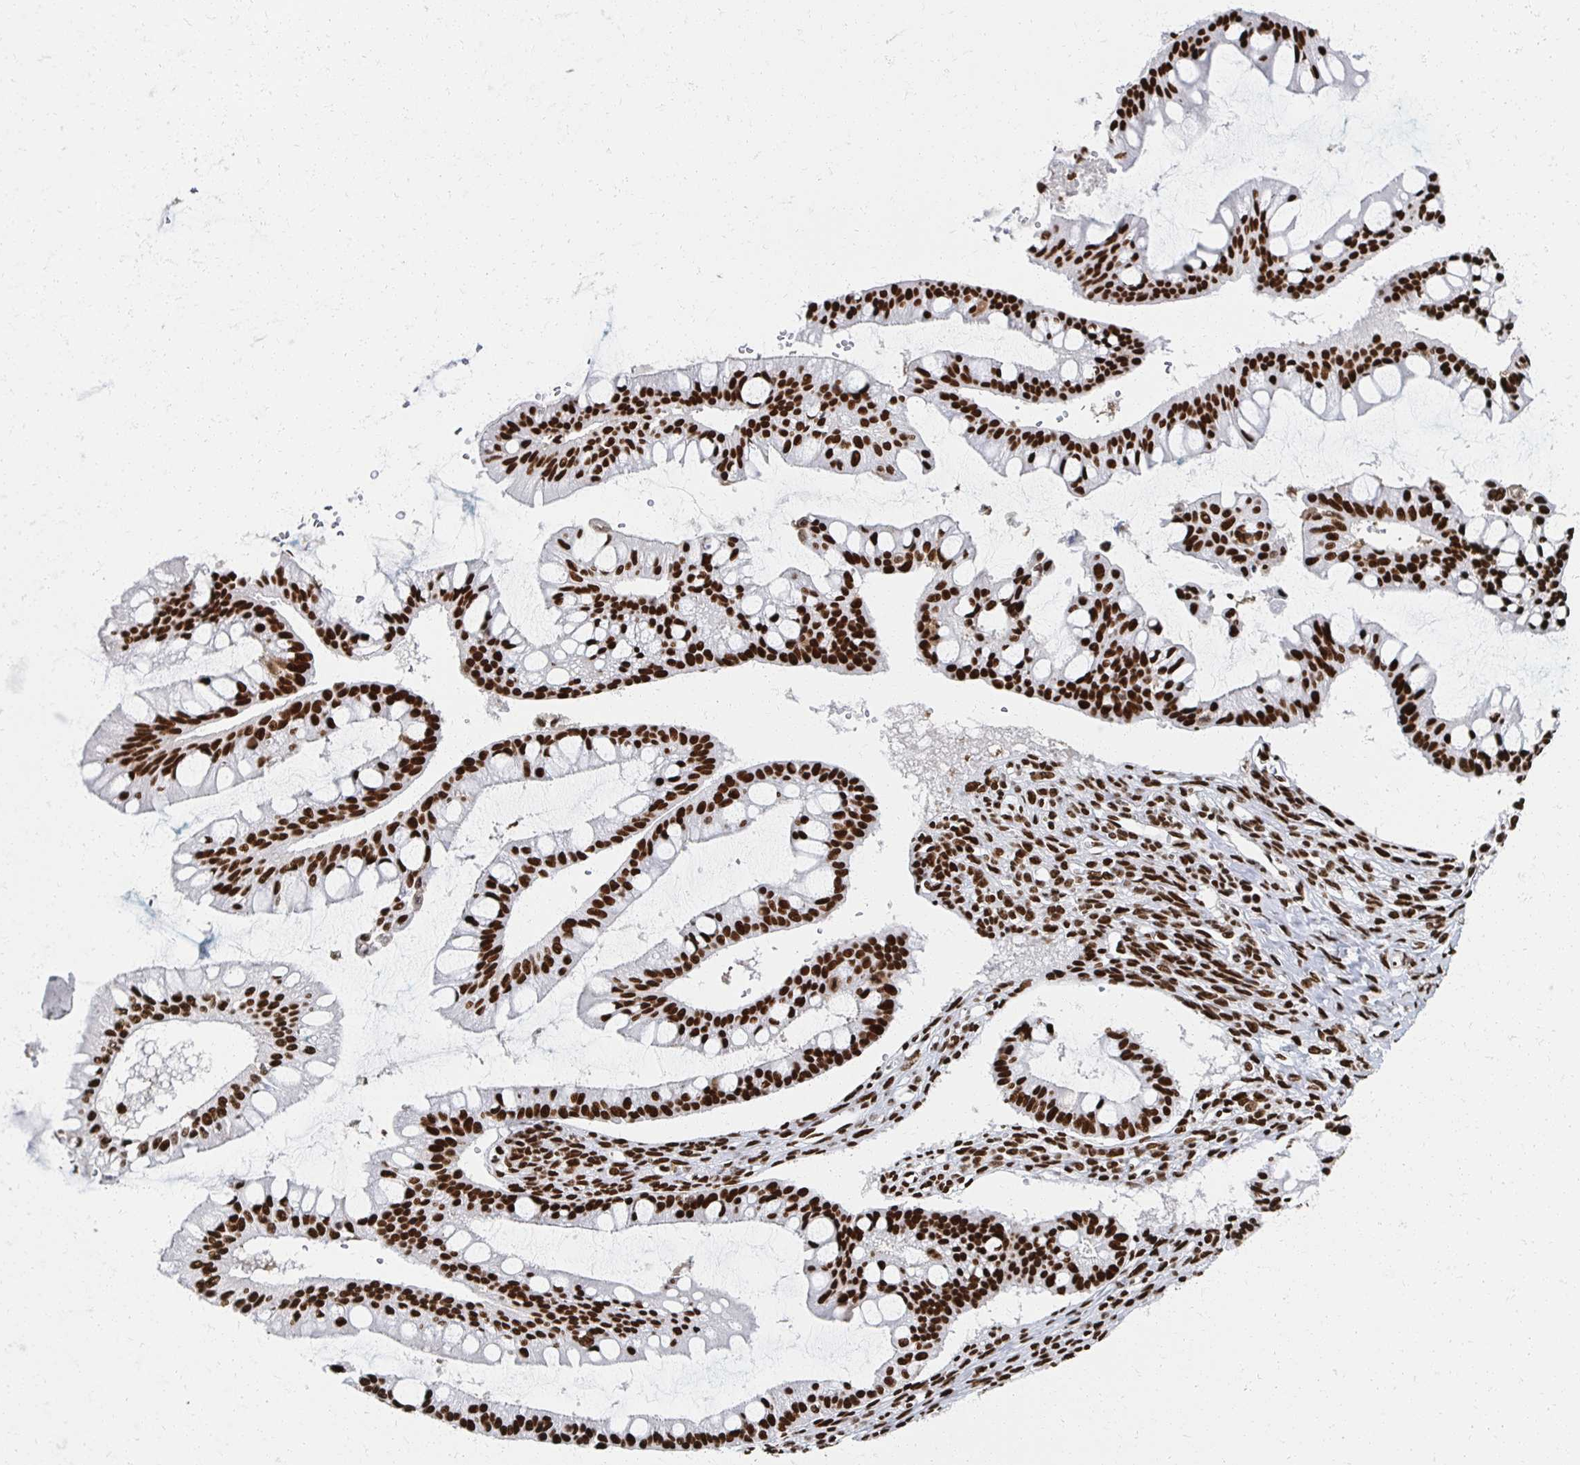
{"staining": {"intensity": "strong", "quantity": ">75%", "location": "nuclear"}, "tissue": "ovarian cancer", "cell_type": "Tumor cells", "image_type": "cancer", "snomed": [{"axis": "morphology", "description": "Cystadenocarcinoma, mucinous, NOS"}, {"axis": "topography", "description": "Ovary"}], "caption": "Ovarian mucinous cystadenocarcinoma stained for a protein shows strong nuclear positivity in tumor cells.", "gene": "RBBP7", "patient": {"sex": "female", "age": 73}}